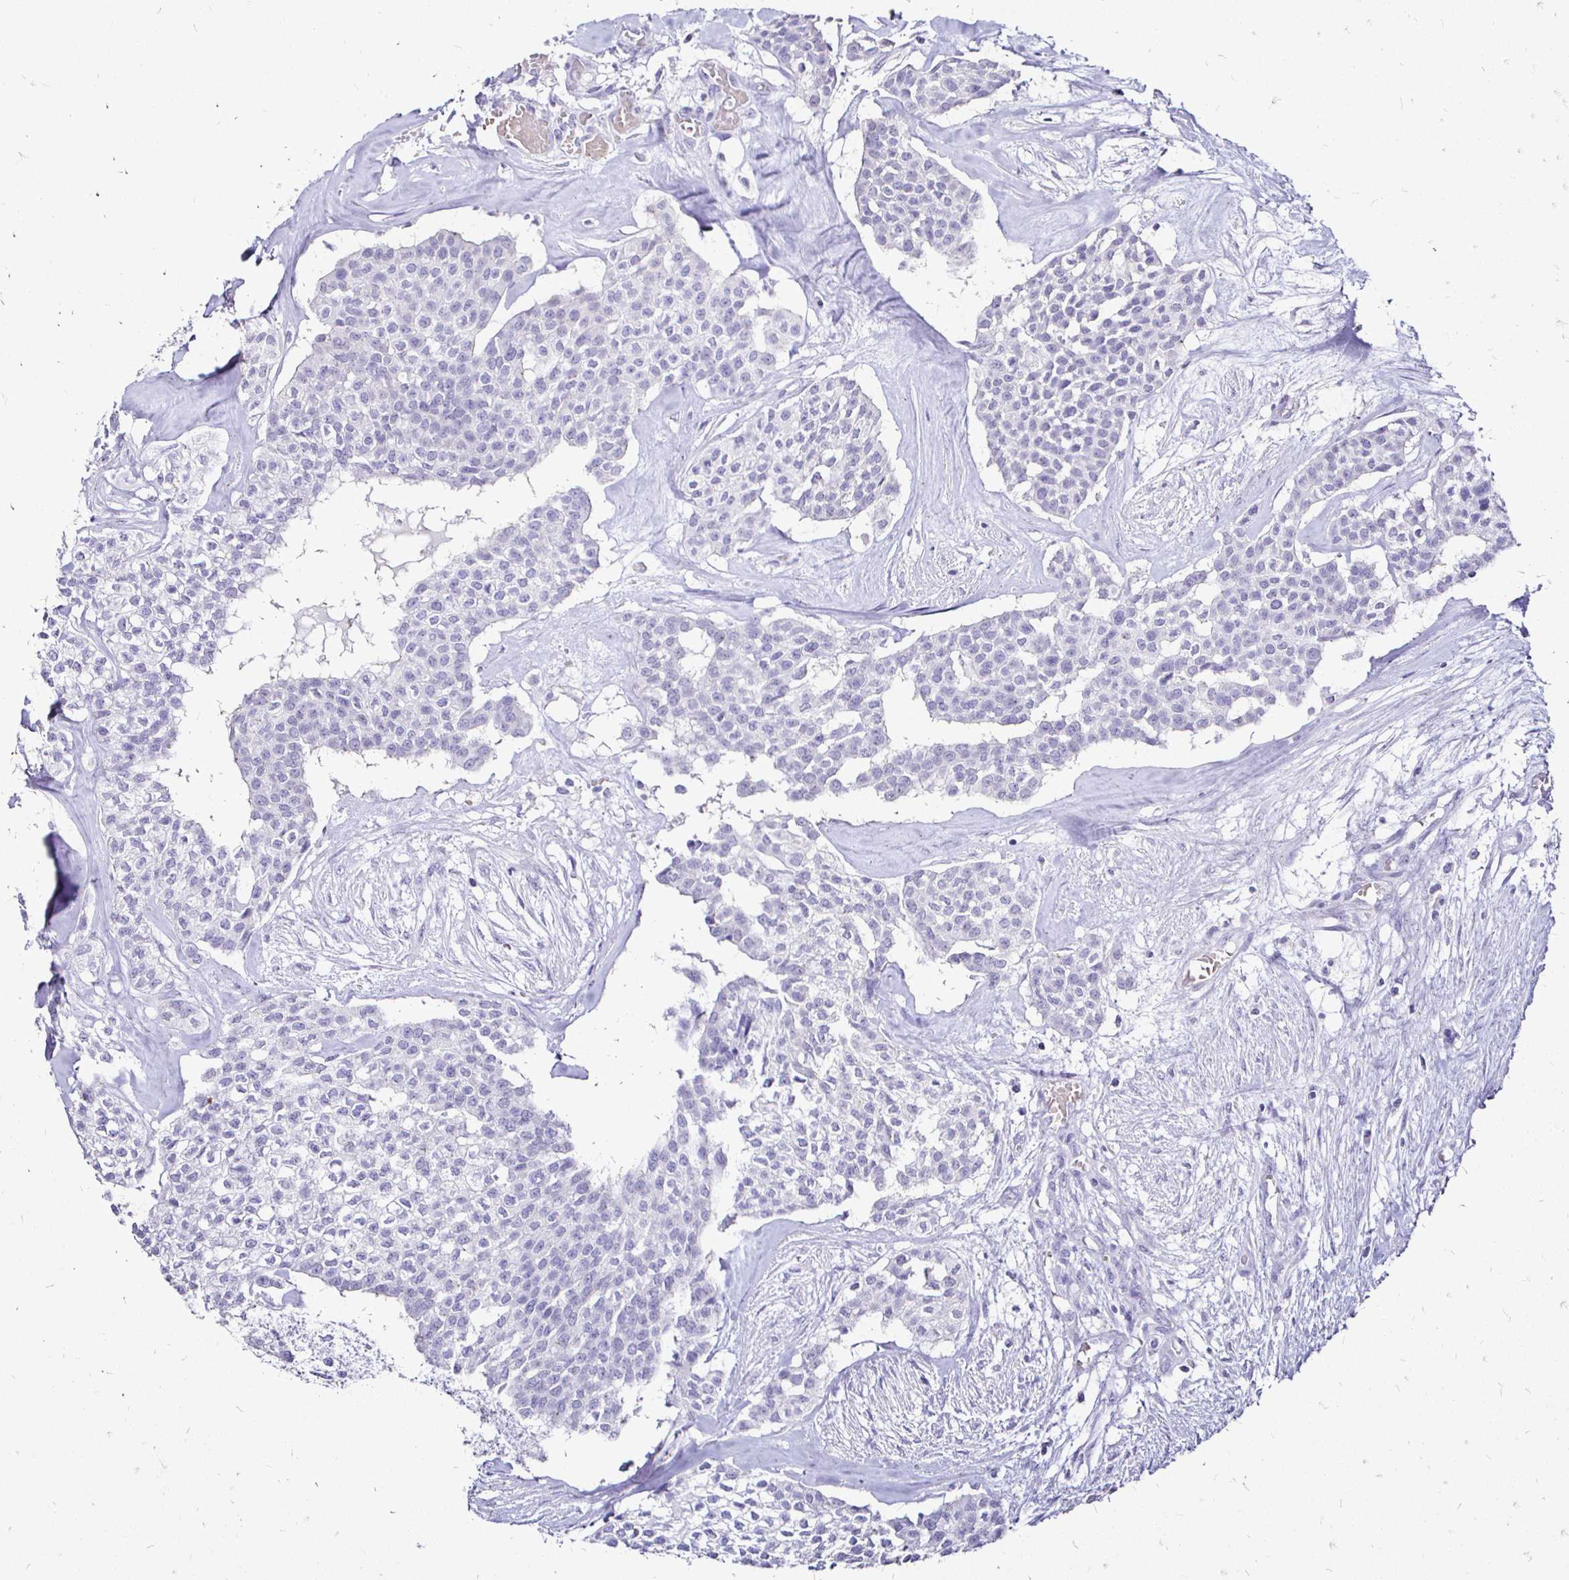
{"staining": {"intensity": "negative", "quantity": "none", "location": "none"}, "tissue": "head and neck cancer", "cell_type": "Tumor cells", "image_type": "cancer", "snomed": [{"axis": "morphology", "description": "Adenocarcinoma, NOS"}, {"axis": "topography", "description": "Head-Neck"}], "caption": "The micrograph reveals no staining of tumor cells in head and neck cancer (adenocarcinoma).", "gene": "IRGC", "patient": {"sex": "male", "age": 81}}